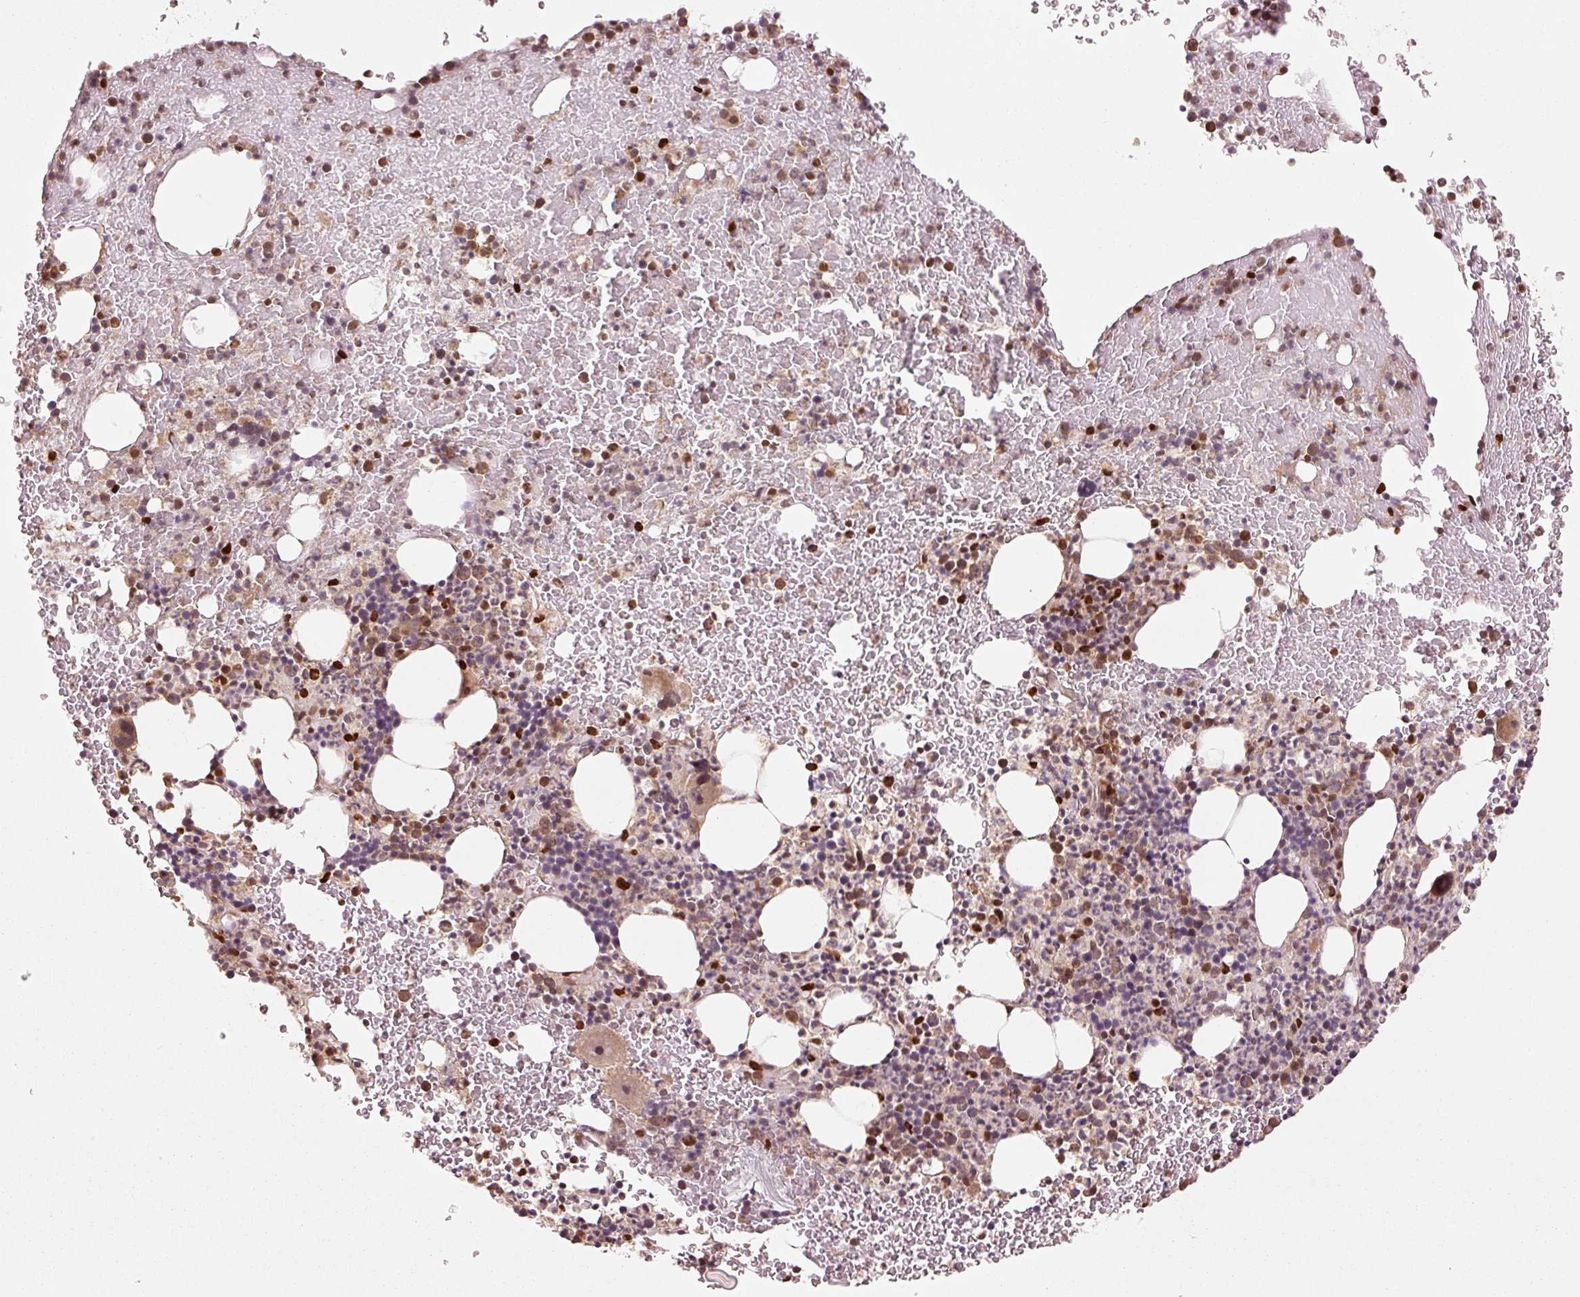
{"staining": {"intensity": "moderate", "quantity": ">75%", "location": "cytoplasmic/membranous,nuclear"}, "tissue": "bone marrow", "cell_type": "Hematopoietic cells", "image_type": "normal", "snomed": [{"axis": "morphology", "description": "Normal tissue, NOS"}, {"axis": "topography", "description": "Bone marrow"}], "caption": "Immunohistochemical staining of normal bone marrow reveals >75% levels of moderate cytoplasmic/membranous,nuclear protein staining in about >75% of hematopoietic cells.", "gene": "MRPL16", "patient": {"sex": "male", "age": 61}}